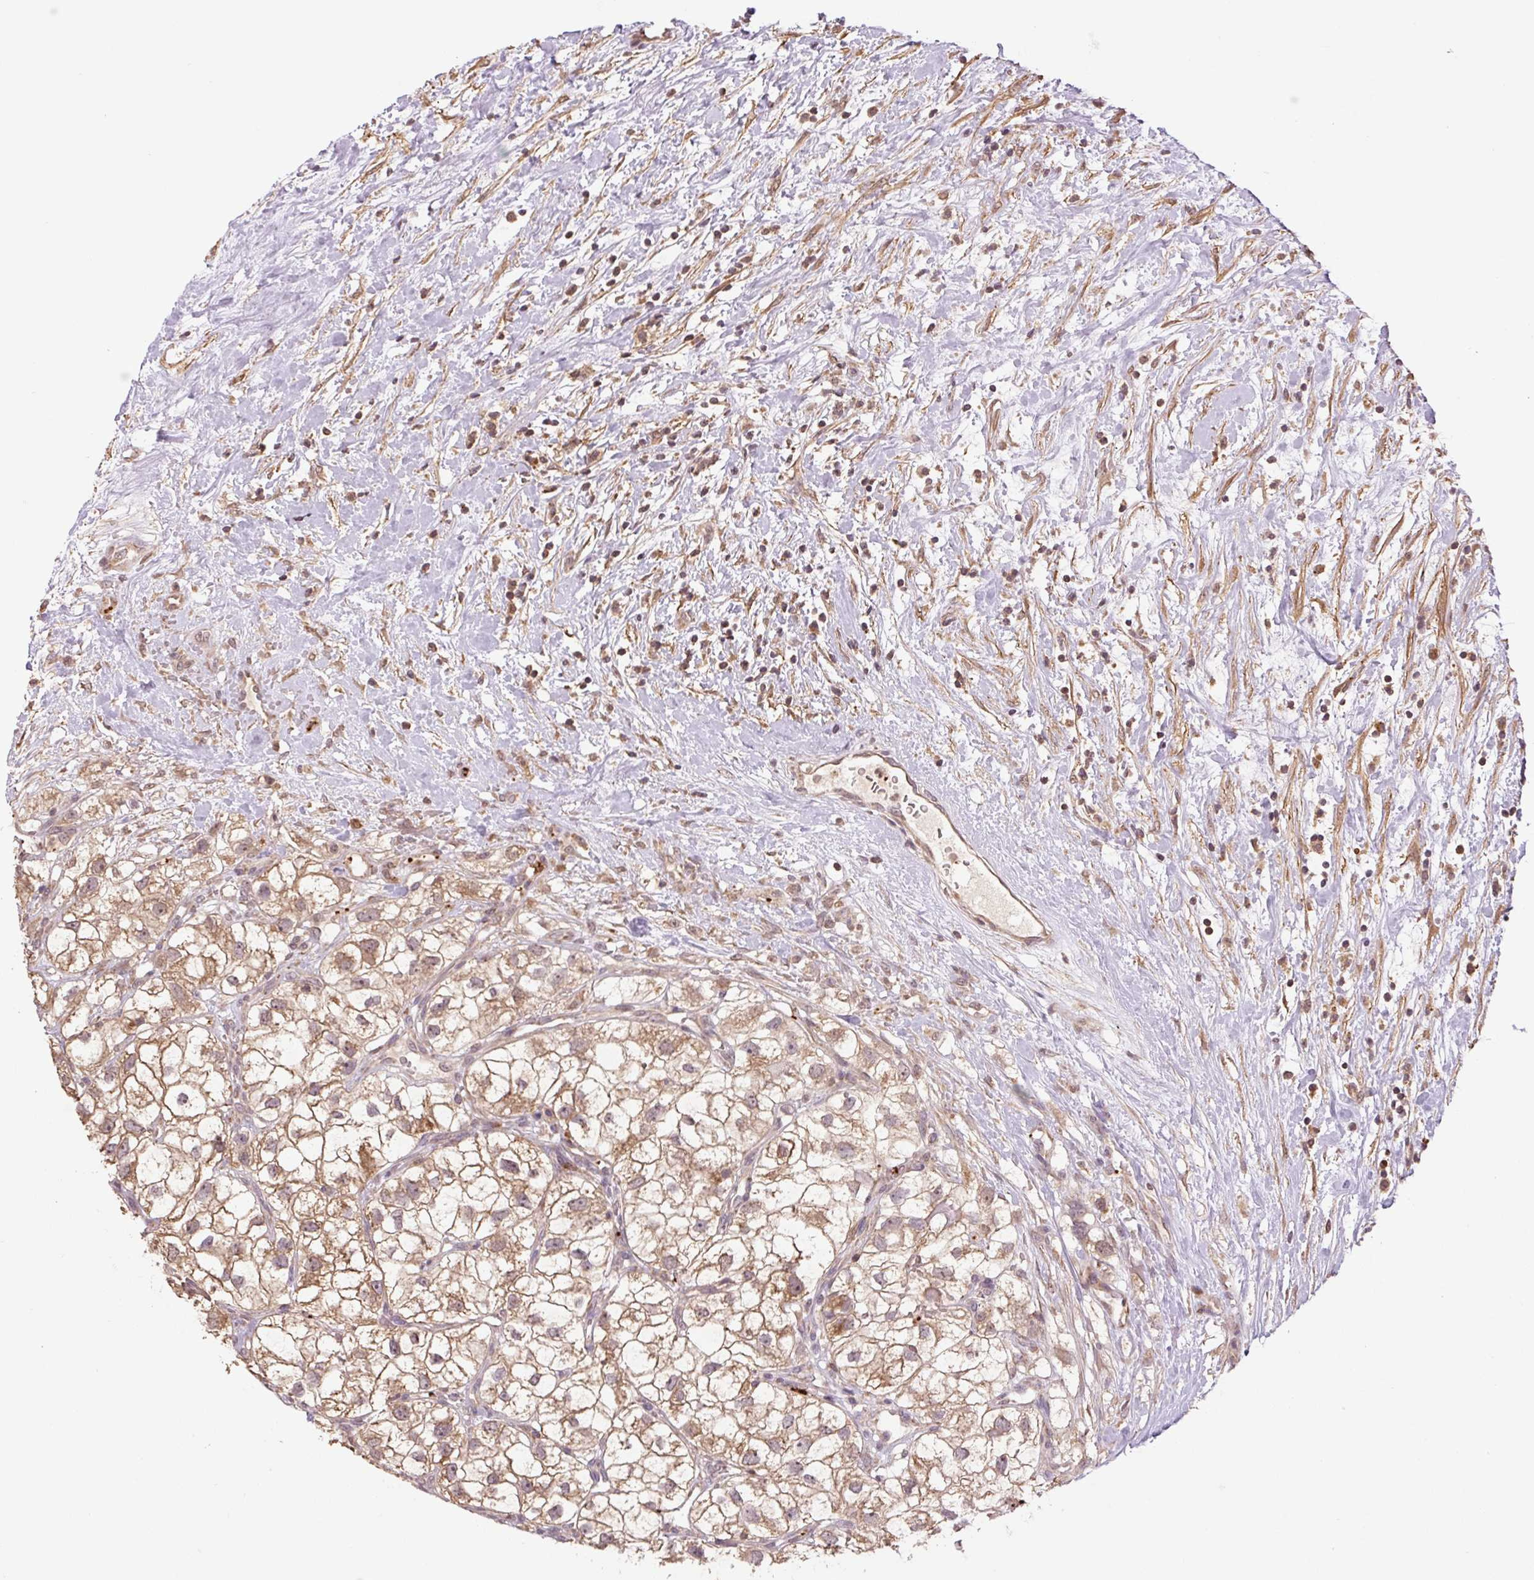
{"staining": {"intensity": "moderate", "quantity": ">75%", "location": "cytoplasmic/membranous"}, "tissue": "renal cancer", "cell_type": "Tumor cells", "image_type": "cancer", "snomed": [{"axis": "morphology", "description": "Adenocarcinoma, NOS"}, {"axis": "topography", "description": "Kidney"}], "caption": "Adenocarcinoma (renal) tissue reveals moderate cytoplasmic/membranous staining in about >75% of tumor cells", "gene": "TMEM160", "patient": {"sex": "male", "age": 59}}